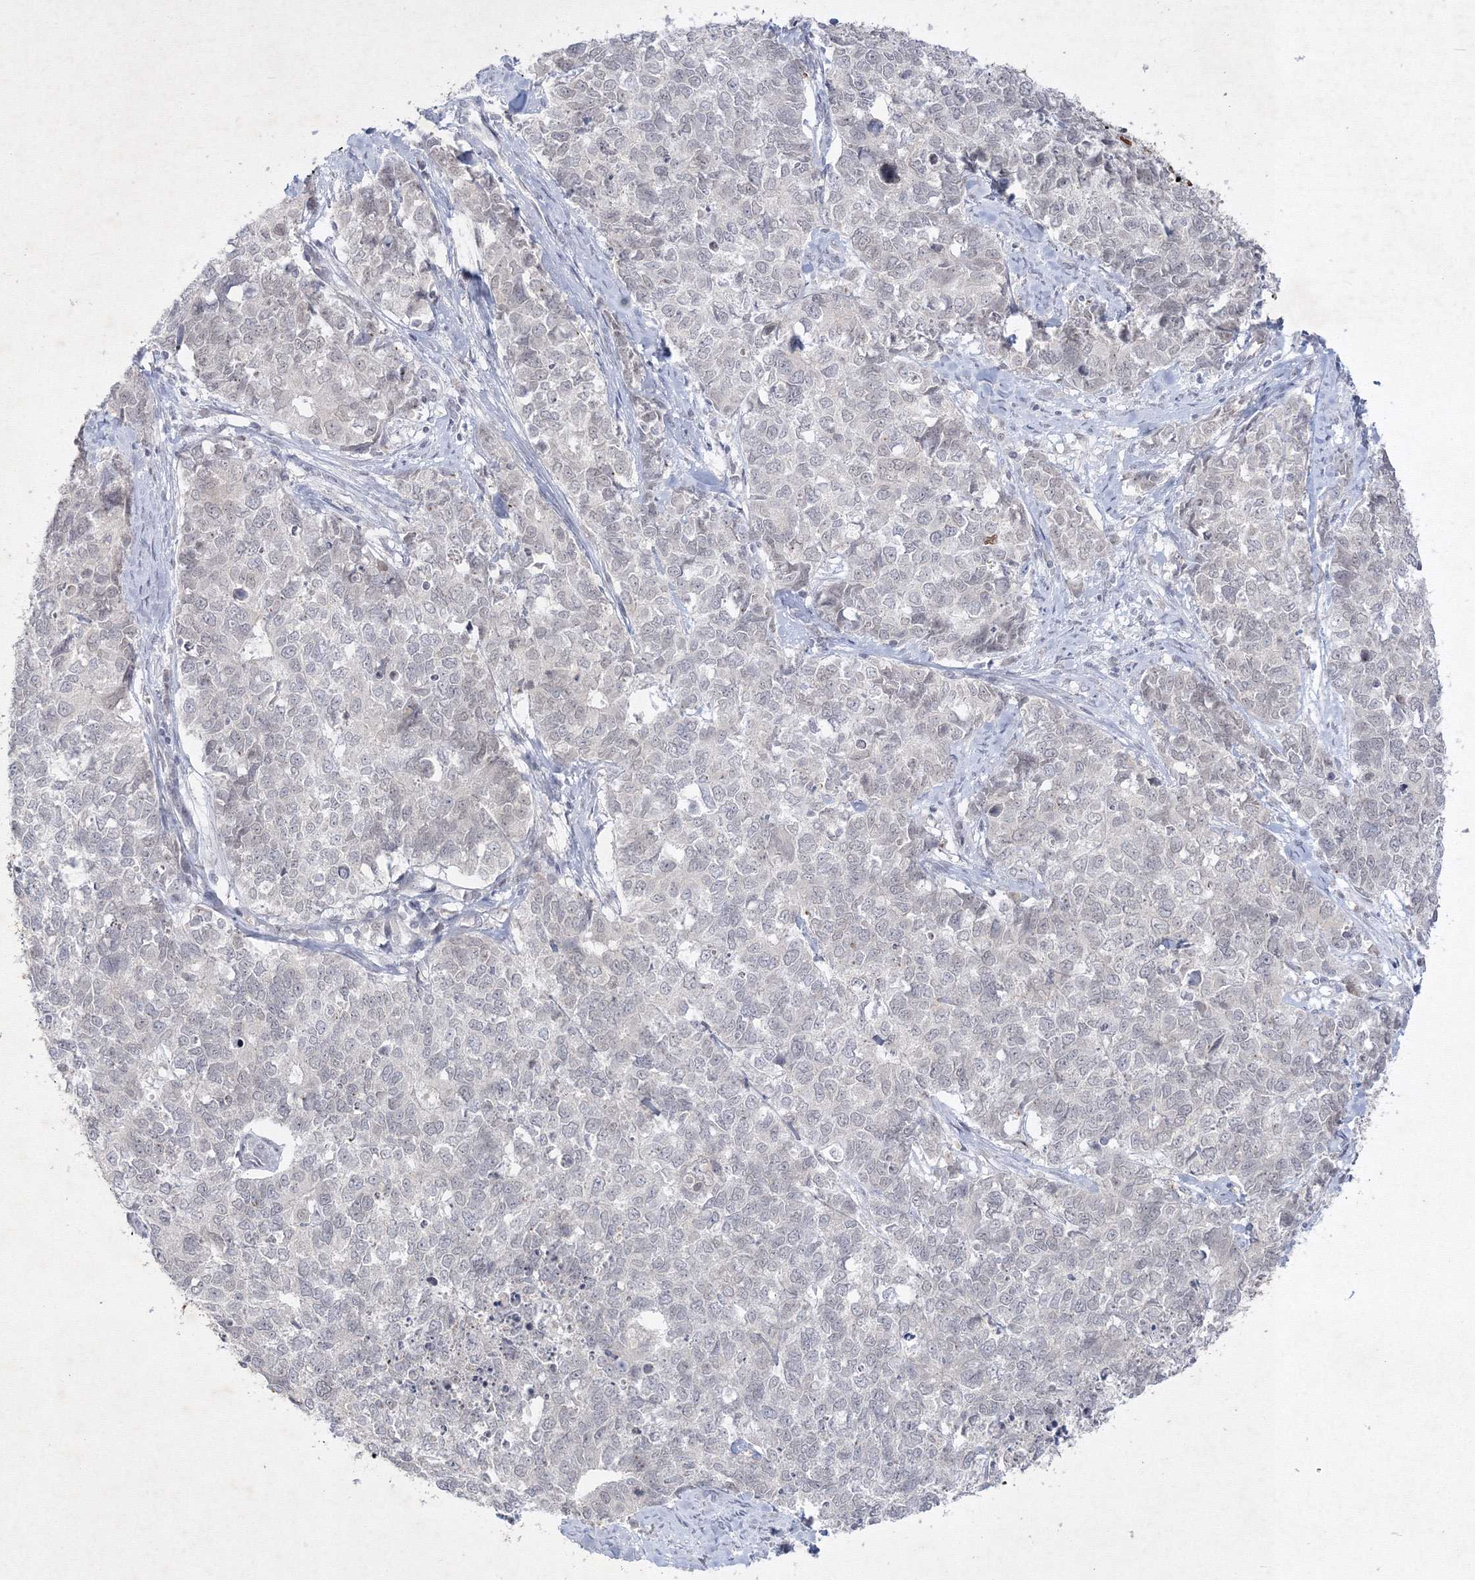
{"staining": {"intensity": "negative", "quantity": "none", "location": "none"}, "tissue": "cervical cancer", "cell_type": "Tumor cells", "image_type": "cancer", "snomed": [{"axis": "morphology", "description": "Squamous cell carcinoma, NOS"}, {"axis": "topography", "description": "Cervix"}], "caption": "Squamous cell carcinoma (cervical) was stained to show a protein in brown. There is no significant positivity in tumor cells.", "gene": "NXPE3", "patient": {"sex": "female", "age": 63}}